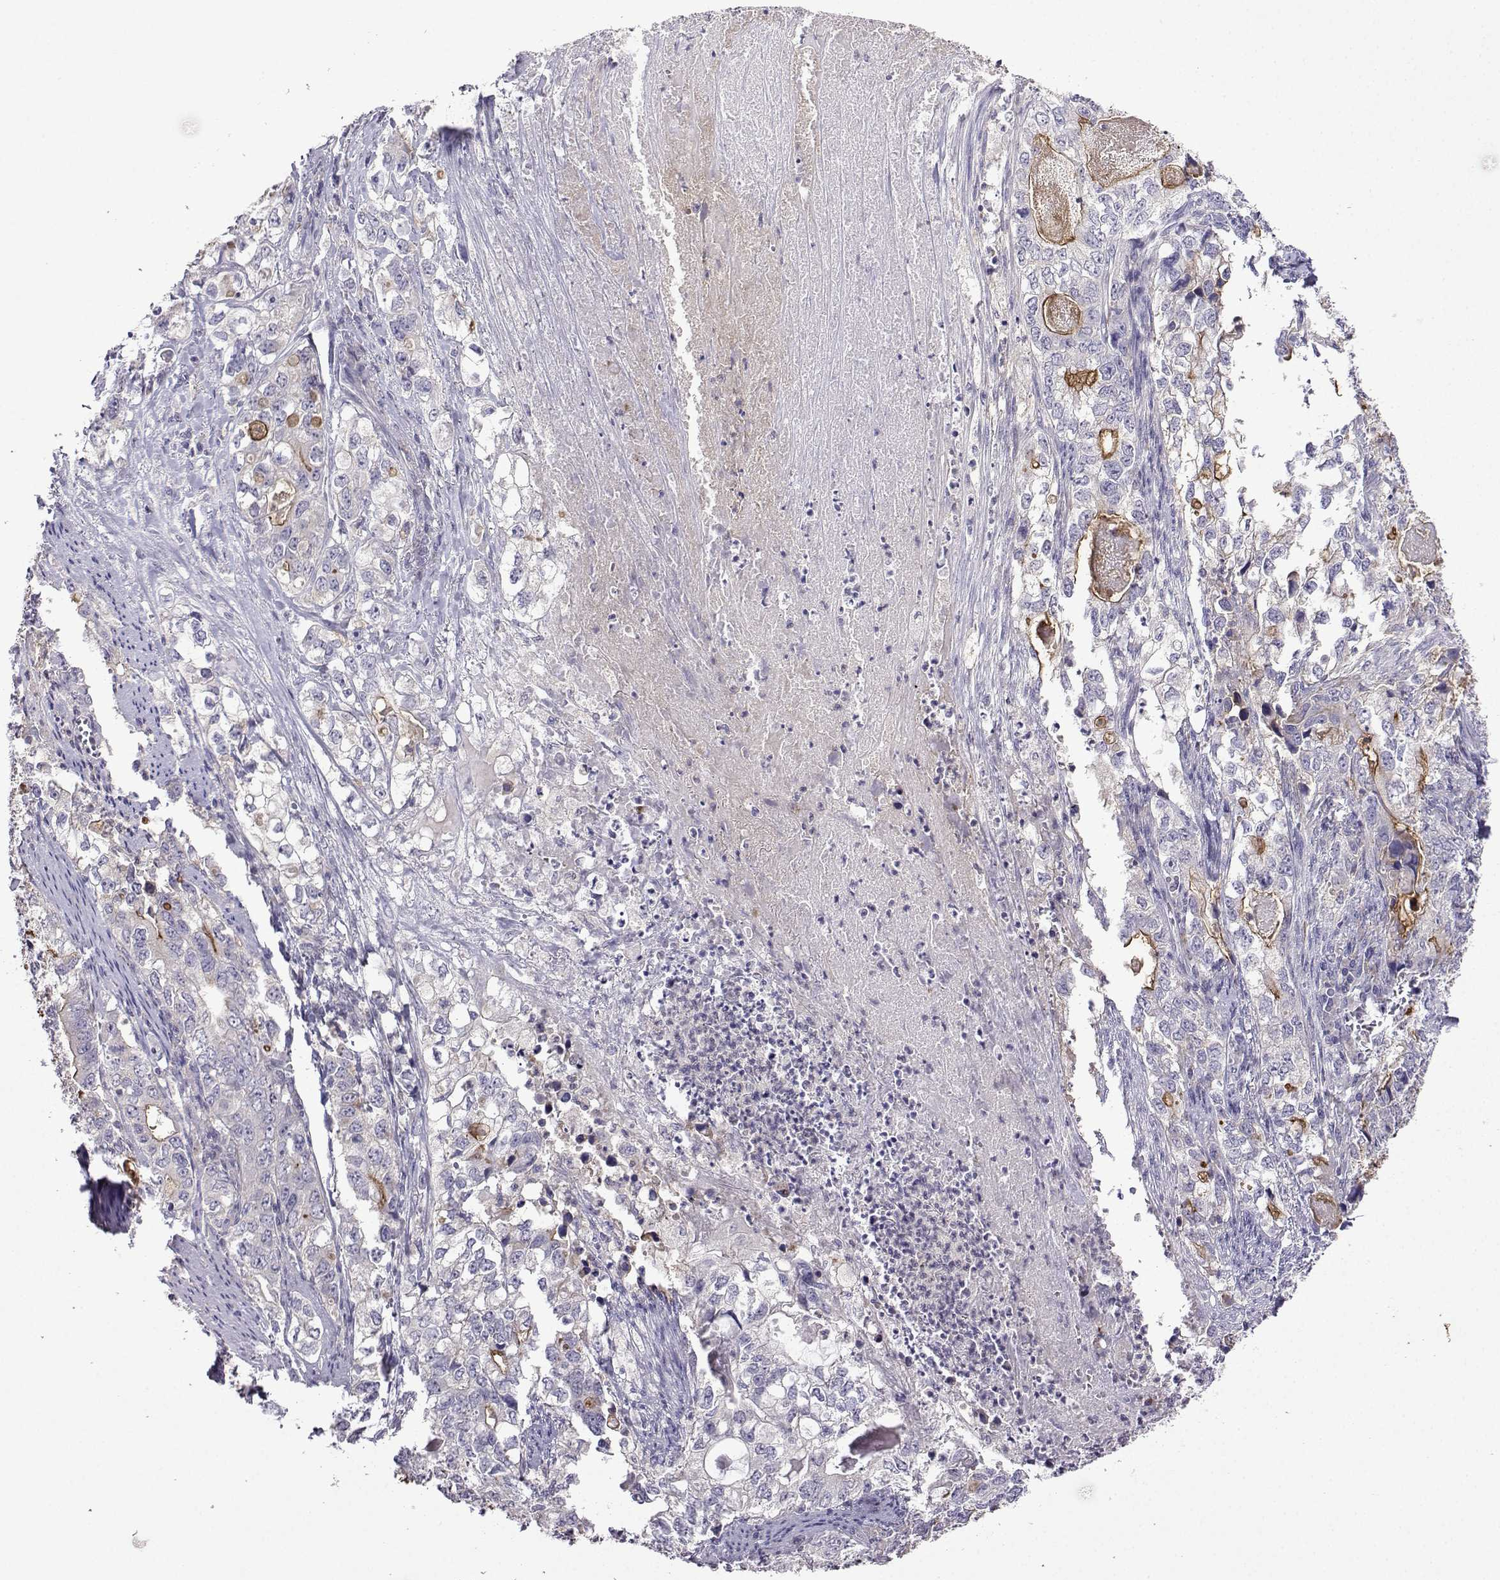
{"staining": {"intensity": "moderate", "quantity": "<25%", "location": "cytoplasmic/membranous"}, "tissue": "stomach cancer", "cell_type": "Tumor cells", "image_type": "cancer", "snomed": [{"axis": "morphology", "description": "Adenocarcinoma, NOS"}, {"axis": "topography", "description": "Stomach, lower"}], "caption": "This histopathology image displays IHC staining of human stomach cancer, with low moderate cytoplasmic/membranous expression in about <25% of tumor cells.", "gene": "FCAMR", "patient": {"sex": "female", "age": 72}}